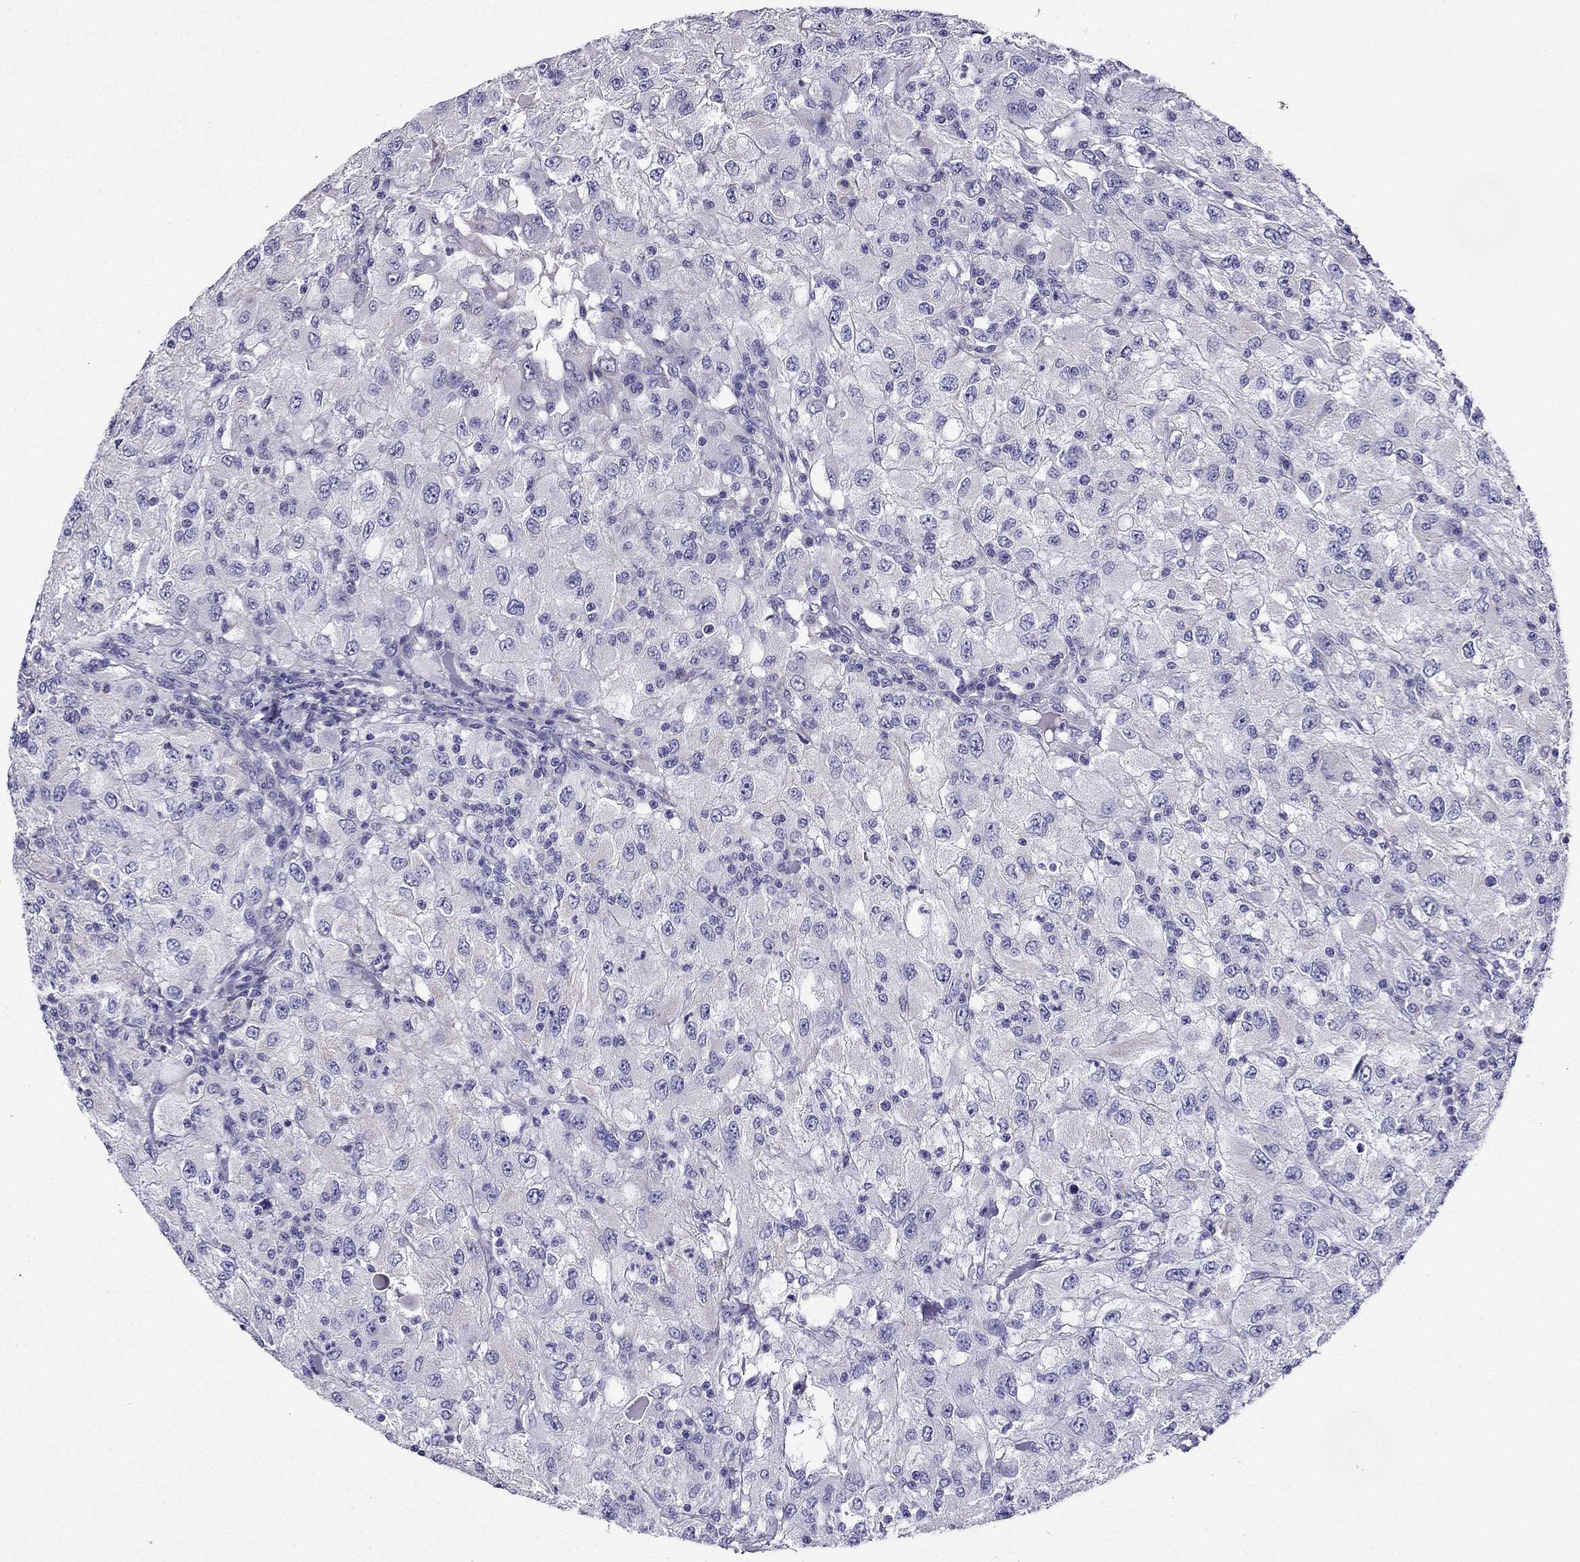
{"staining": {"intensity": "negative", "quantity": "none", "location": "none"}, "tissue": "renal cancer", "cell_type": "Tumor cells", "image_type": "cancer", "snomed": [{"axis": "morphology", "description": "Adenocarcinoma, NOS"}, {"axis": "topography", "description": "Kidney"}], "caption": "Renal cancer (adenocarcinoma) was stained to show a protein in brown. There is no significant expression in tumor cells.", "gene": "KIF5A", "patient": {"sex": "female", "age": 67}}